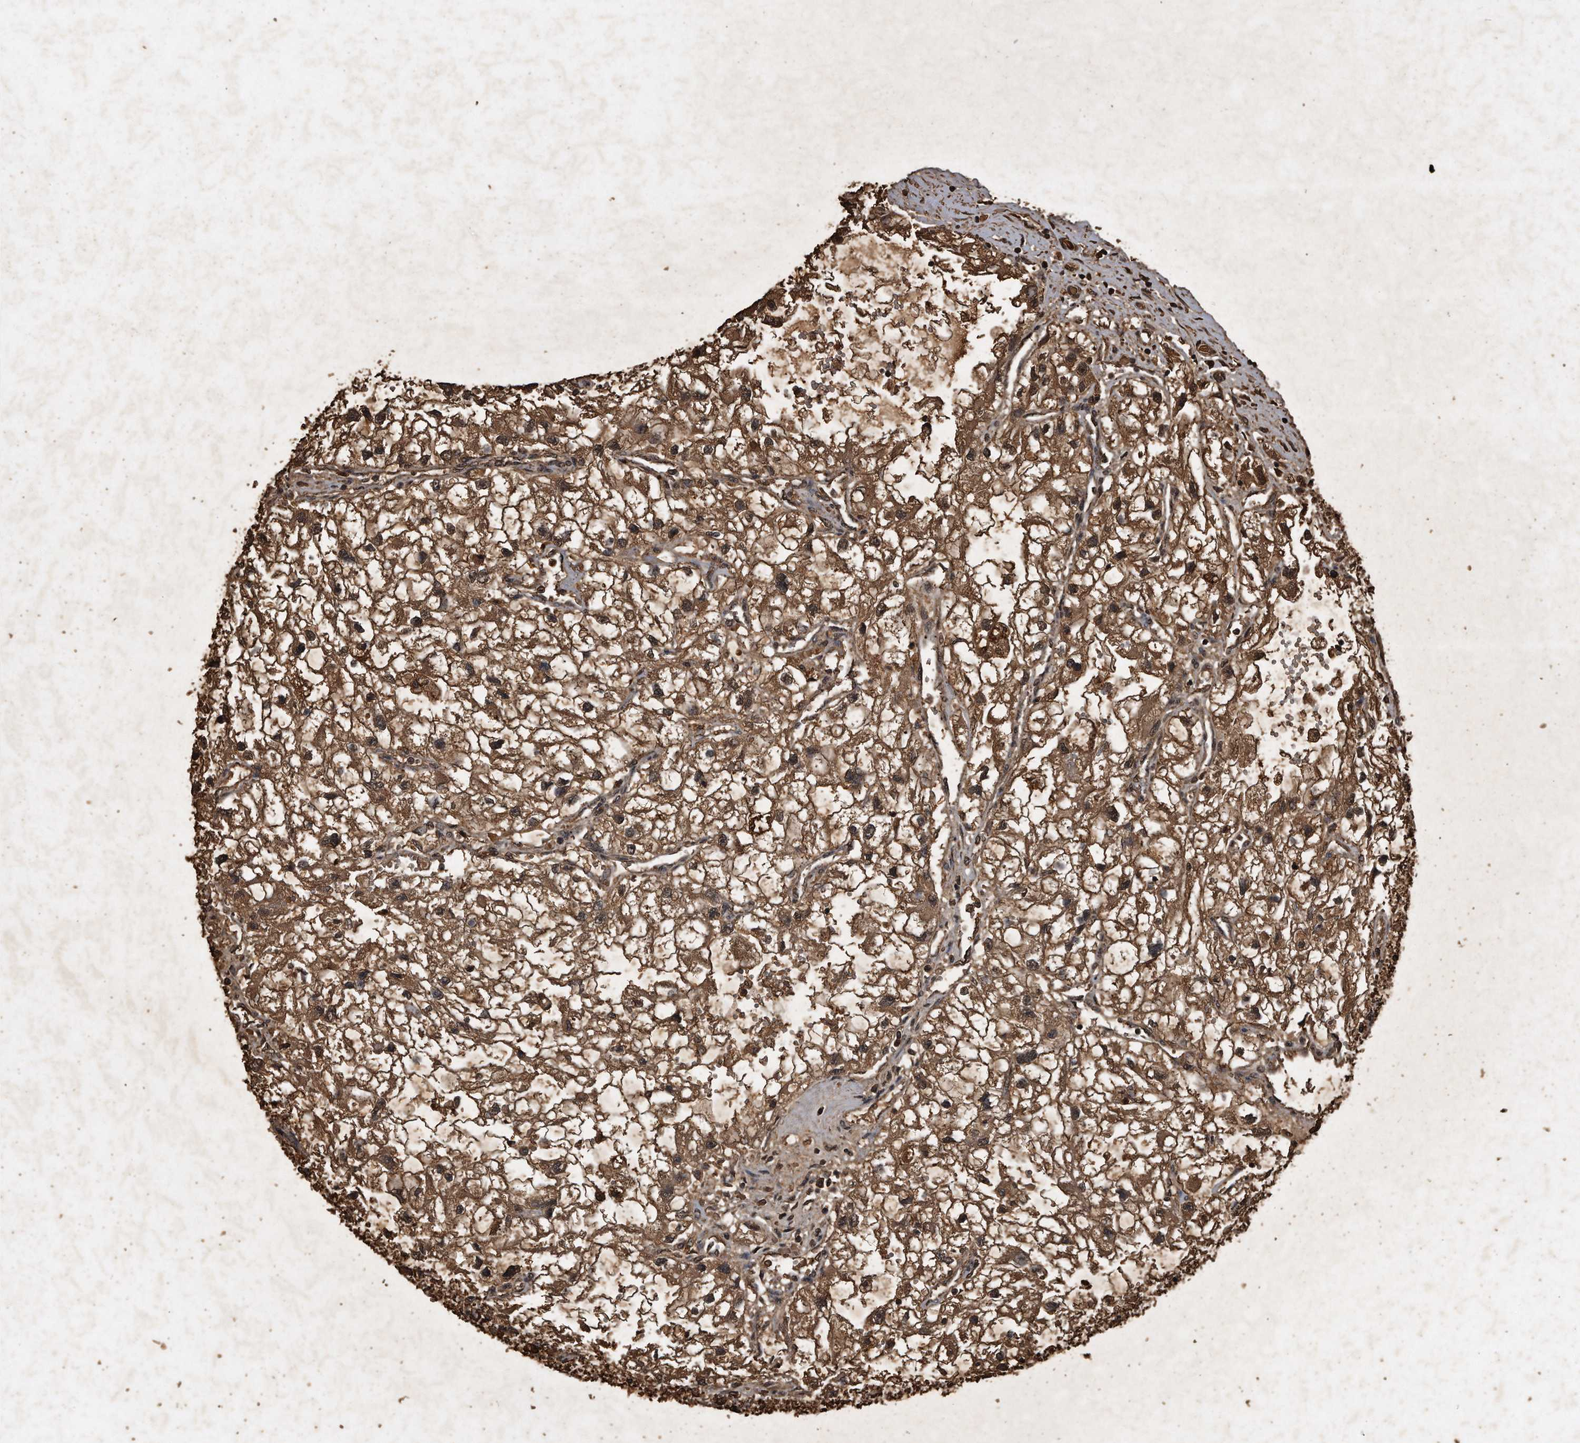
{"staining": {"intensity": "moderate", "quantity": ">75%", "location": "cytoplasmic/membranous"}, "tissue": "renal cancer", "cell_type": "Tumor cells", "image_type": "cancer", "snomed": [{"axis": "morphology", "description": "Adenocarcinoma, NOS"}, {"axis": "topography", "description": "Kidney"}], "caption": "Immunohistochemical staining of human renal cancer demonstrates medium levels of moderate cytoplasmic/membranous expression in about >75% of tumor cells.", "gene": "CFLAR", "patient": {"sex": "female", "age": 70}}